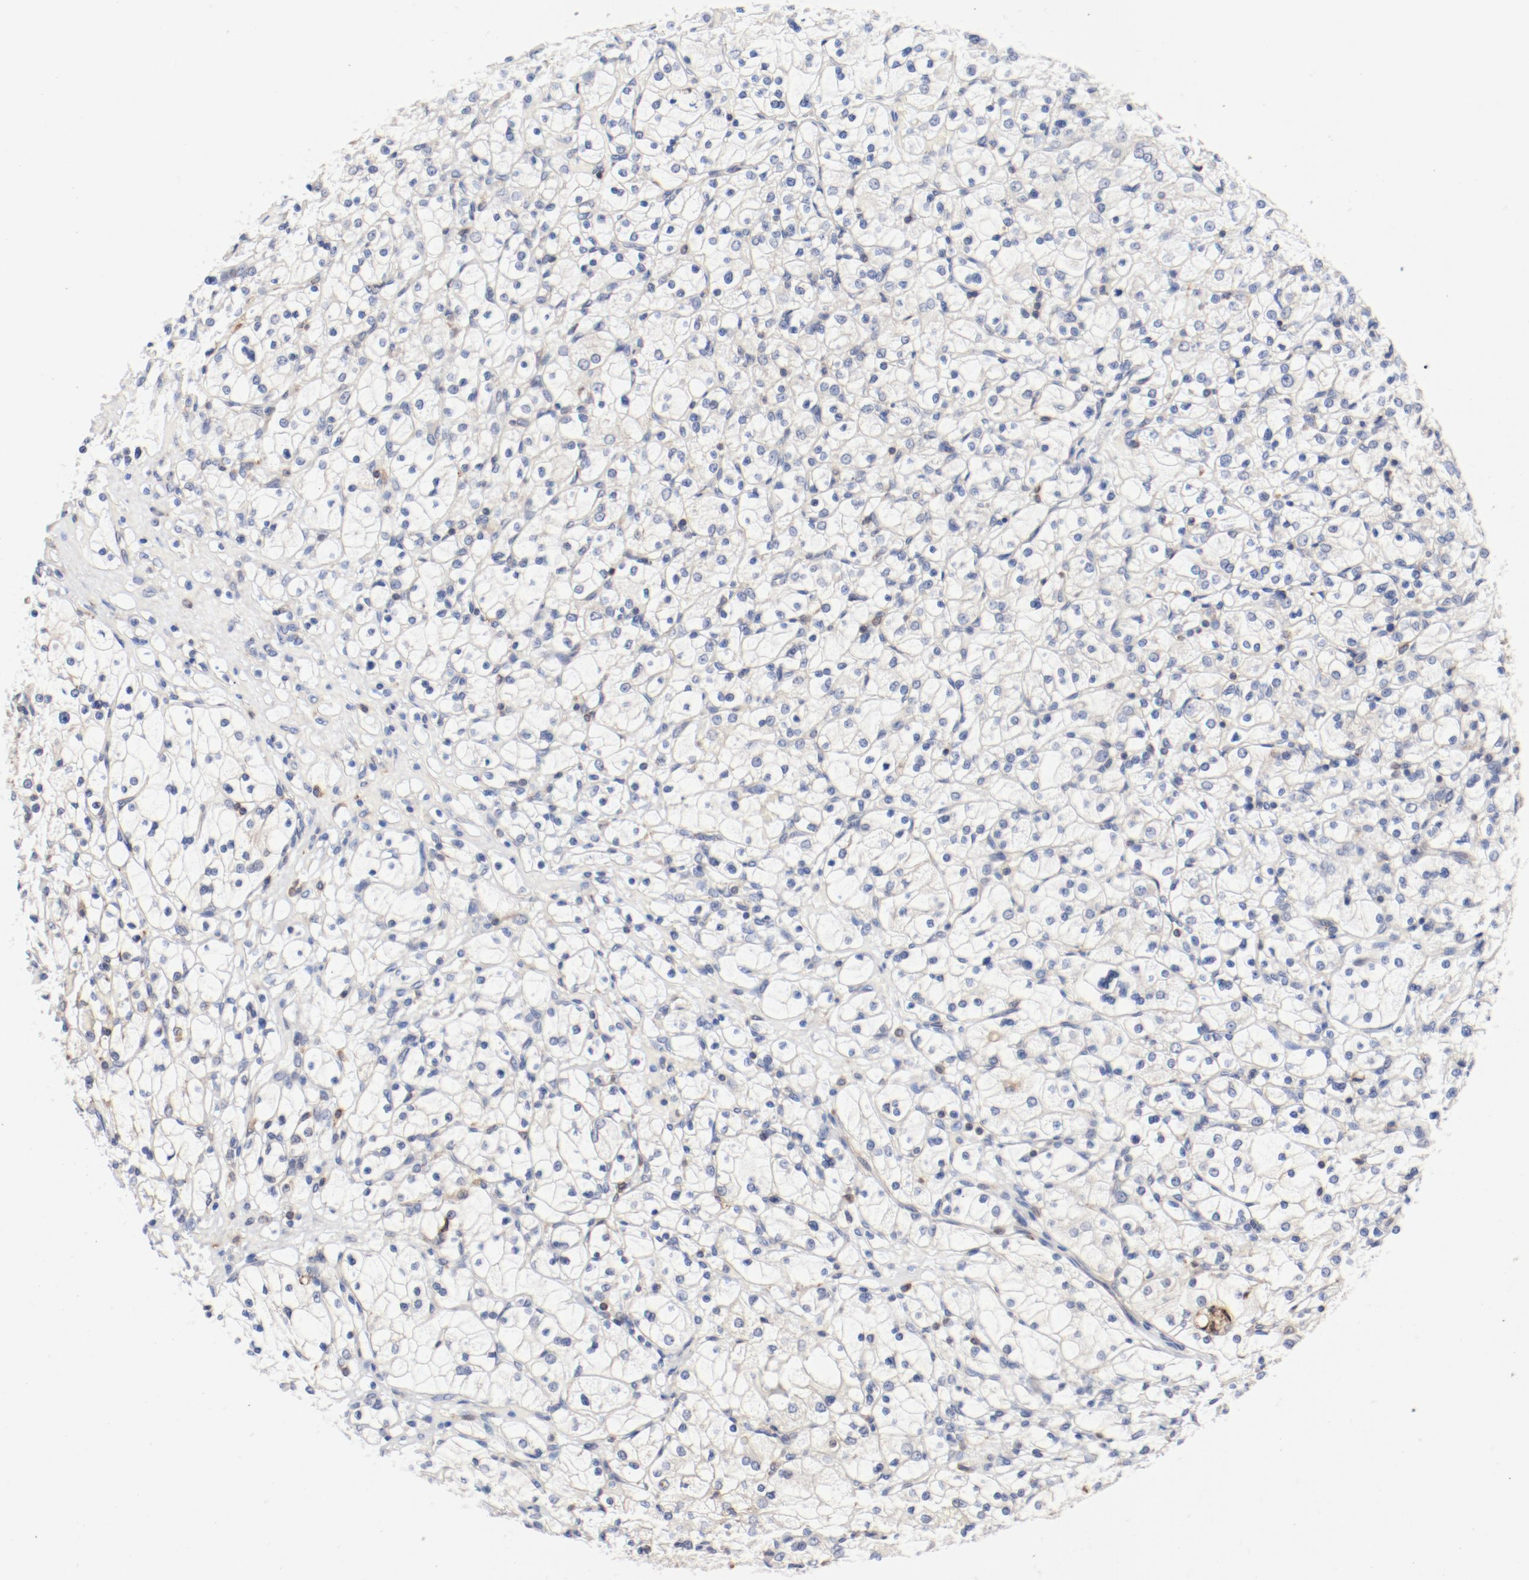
{"staining": {"intensity": "negative", "quantity": "none", "location": "none"}, "tissue": "renal cancer", "cell_type": "Tumor cells", "image_type": "cancer", "snomed": [{"axis": "morphology", "description": "Adenocarcinoma, NOS"}, {"axis": "topography", "description": "Kidney"}], "caption": "A histopathology image of human adenocarcinoma (renal) is negative for staining in tumor cells.", "gene": "PDPK1", "patient": {"sex": "female", "age": 83}}